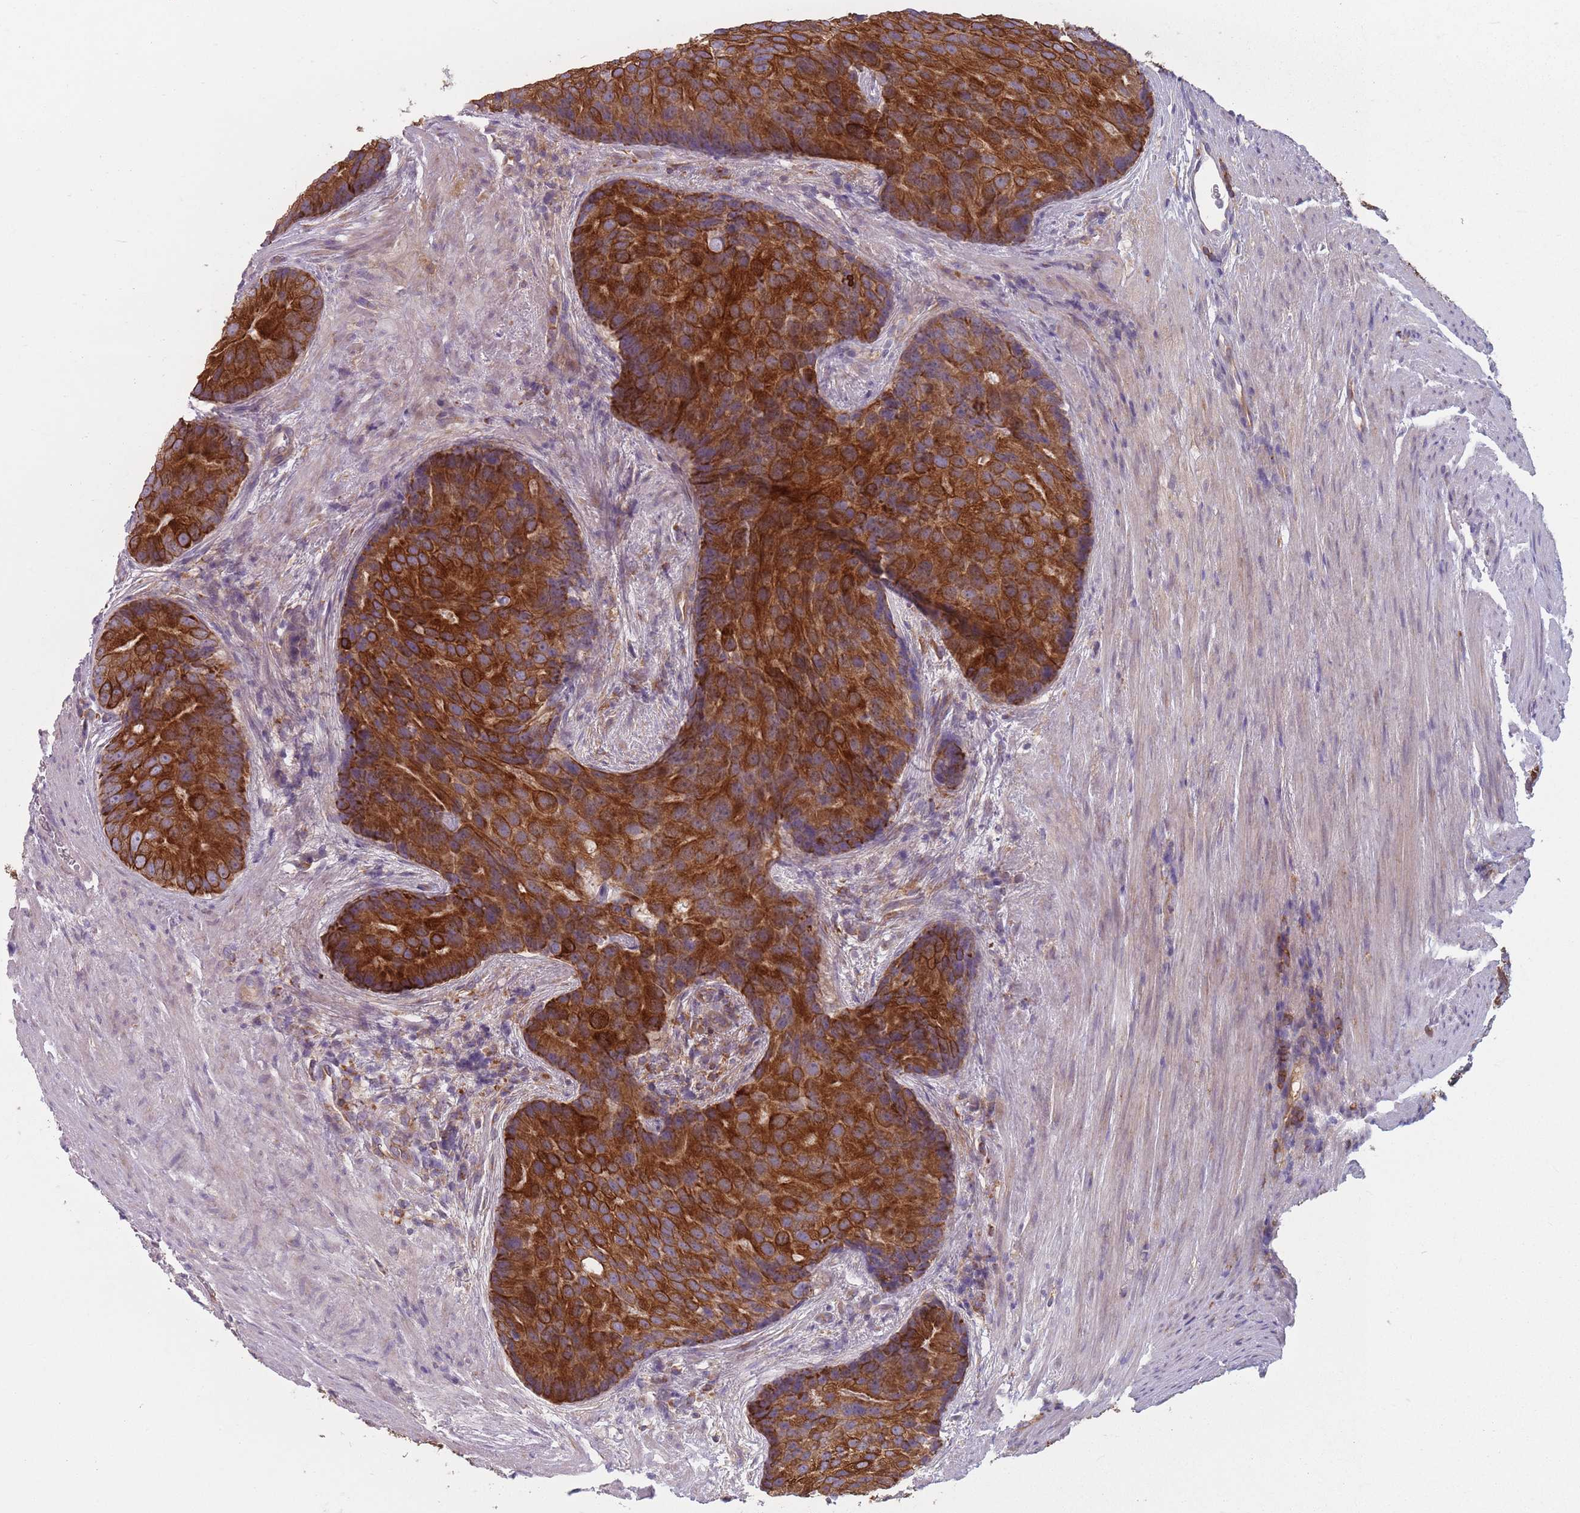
{"staining": {"intensity": "strong", "quantity": ">75%", "location": "cytoplasmic/membranous"}, "tissue": "prostate cancer", "cell_type": "Tumor cells", "image_type": "cancer", "snomed": [{"axis": "morphology", "description": "Adenocarcinoma, High grade"}, {"axis": "topography", "description": "Prostate"}], "caption": "Prostate cancer (adenocarcinoma (high-grade)) stained with immunohistochemistry exhibits strong cytoplasmic/membranous staining in approximately >75% of tumor cells.", "gene": "HSBP1L1", "patient": {"sex": "male", "age": 62}}